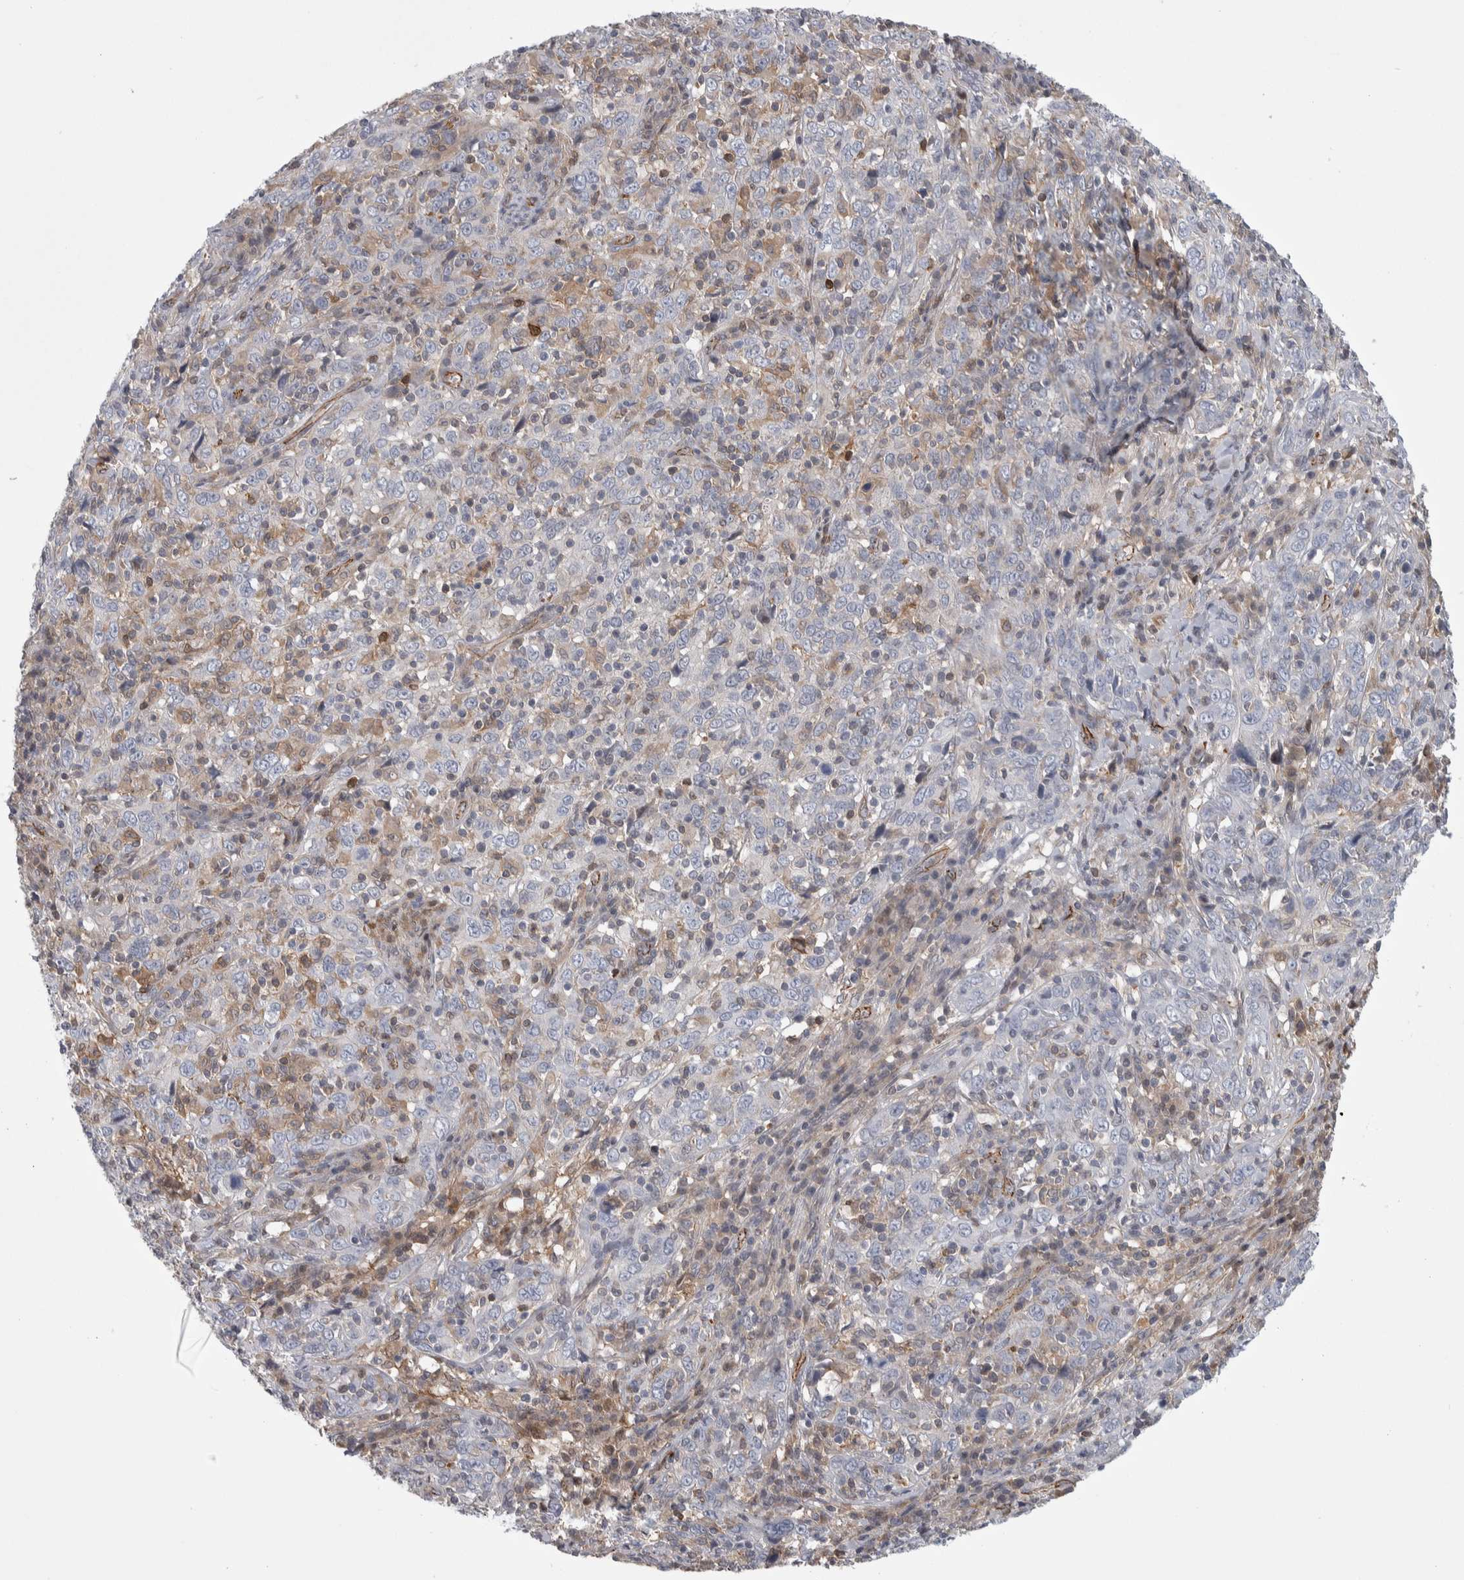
{"staining": {"intensity": "negative", "quantity": "none", "location": "none"}, "tissue": "cervical cancer", "cell_type": "Tumor cells", "image_type": "cancer", "snomed": [{"axis": "morphology", "description": "Squamous cell carcinoma, NOS"}, {"axis": "topography", "description": "Cervix"}], "caption": "A micrograph of cervical cancer (squamous cell carcinoma) stained for a protein displays no brown staining in tumor cells.", "gene": "ZNF862", "patient": {"sex": "female", "age": 46}}